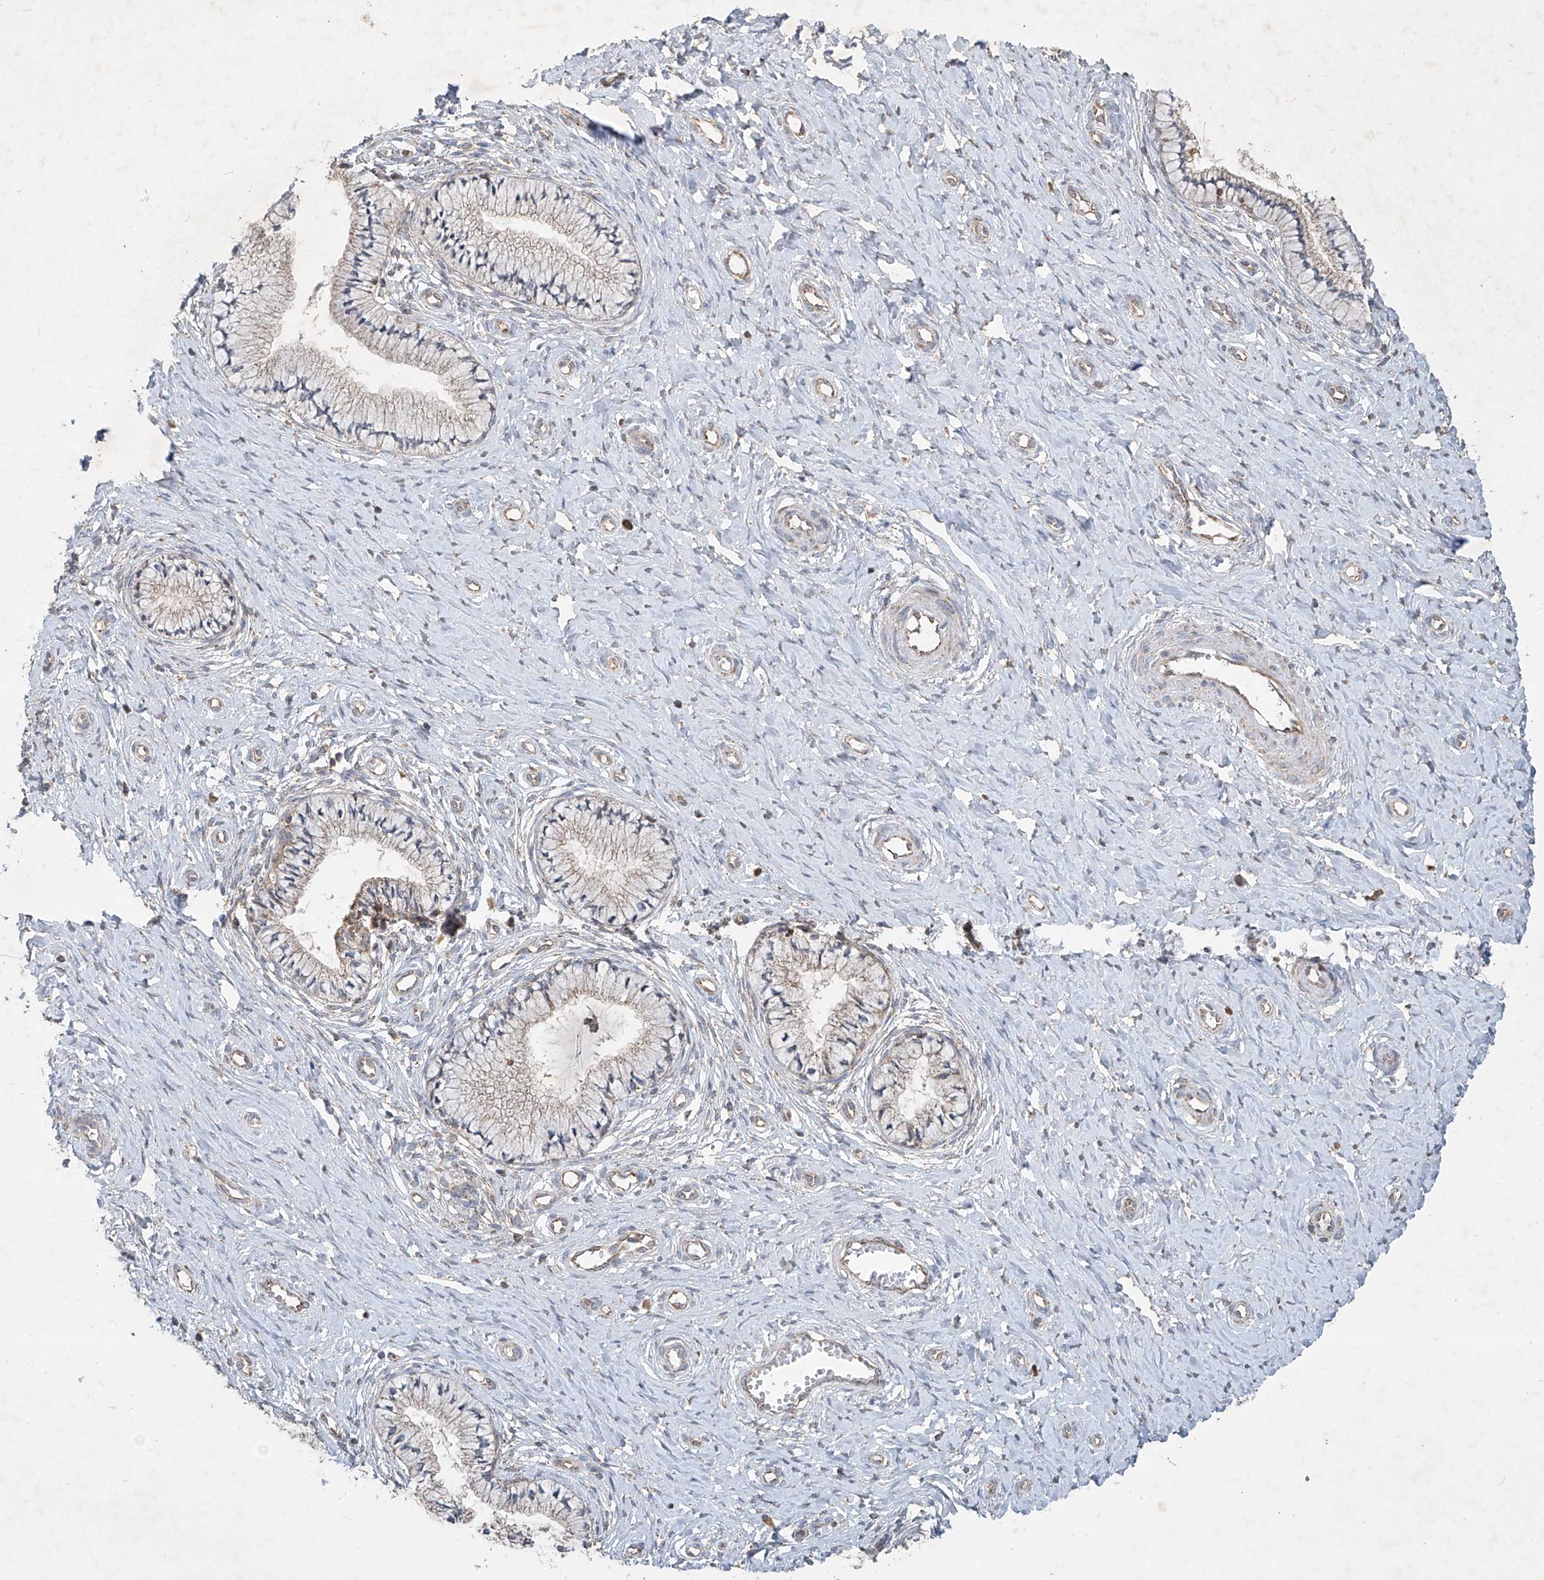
{"staining": {"intensity": "moderate", "quantity": "25%-75%", "location": "cytoplasmic/membranous"}, "tissue": "cervix", "cell_type": "Glandular cells", "image_type": "normal", "snomed": [{"axis": "morphology", "description": "Normal tissue, NOS"}, {"axis": "topography", "description": "Cervix"}], "caption": "Moderate cytoplasmic/membranous protein staining is seen in about 25%-75% of glandular cells in cervix. Nuclei are stained in blue.", "gene": "UQCC1", "patient": {"sex": "female", "age": 36}}